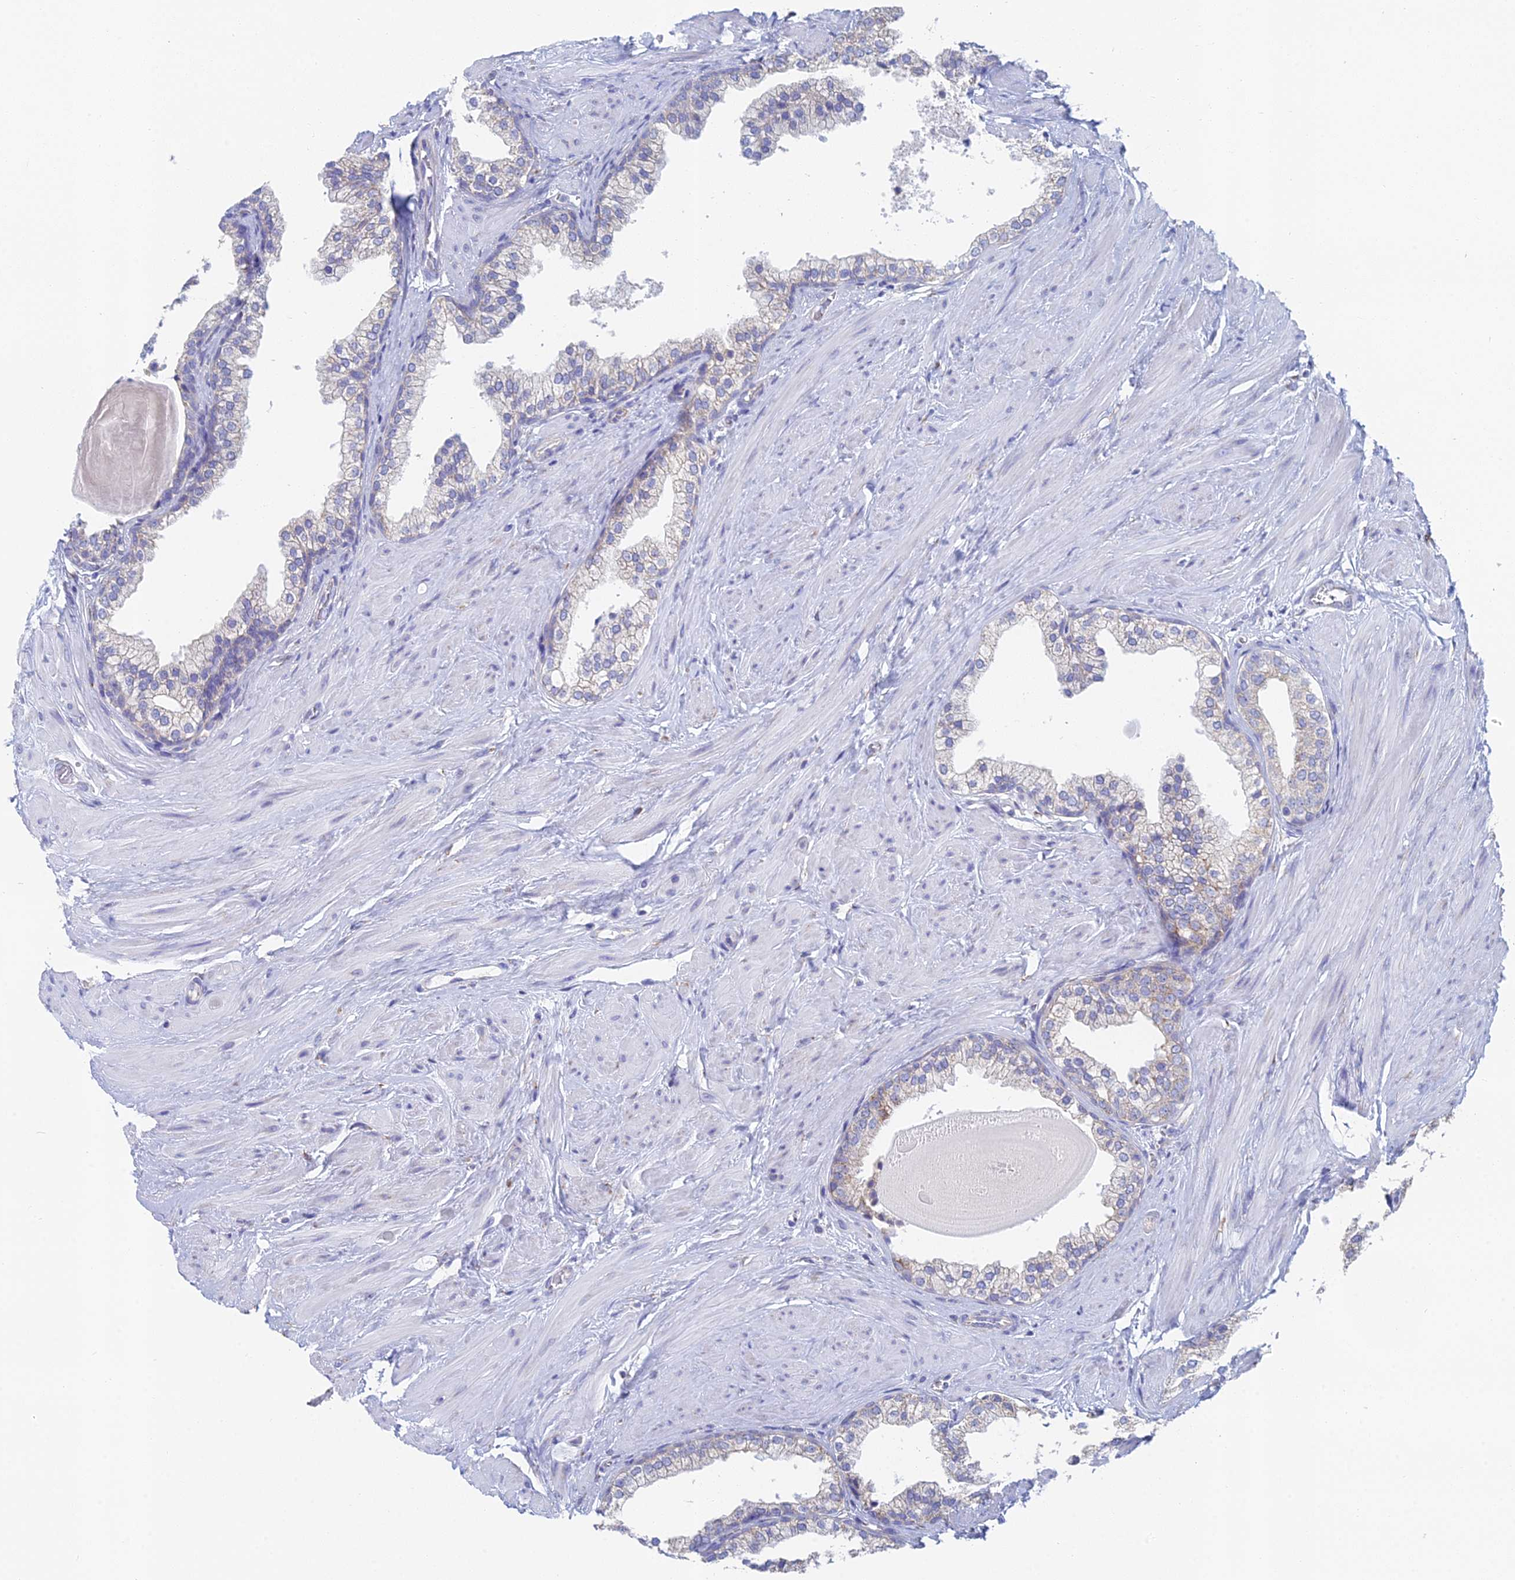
{"staining": {"intensity": "weak", "quantity": "<25%", "location": "cytoplasmic/membranous"}, "tissue": "prostate", "cell_type": "Glandular cells", "image_type": "normal", "snomed": [{"axis": "morphology", "description": "Normal tissue, NOS"}, {"axis": "topography", "description": "Prostate"}], "caption": "A high-resolution micrograph shows IHC staining of benign prostate, which reveals no significant staining in glandular cells. Brightfield microscopy of immunohistochemistry (IHC) stained with DAB (brown) and hematoxylin (blue), captured at high magnification.", "gene": "CRACR2B", "patient": {"sex": "male", "age": 48}}